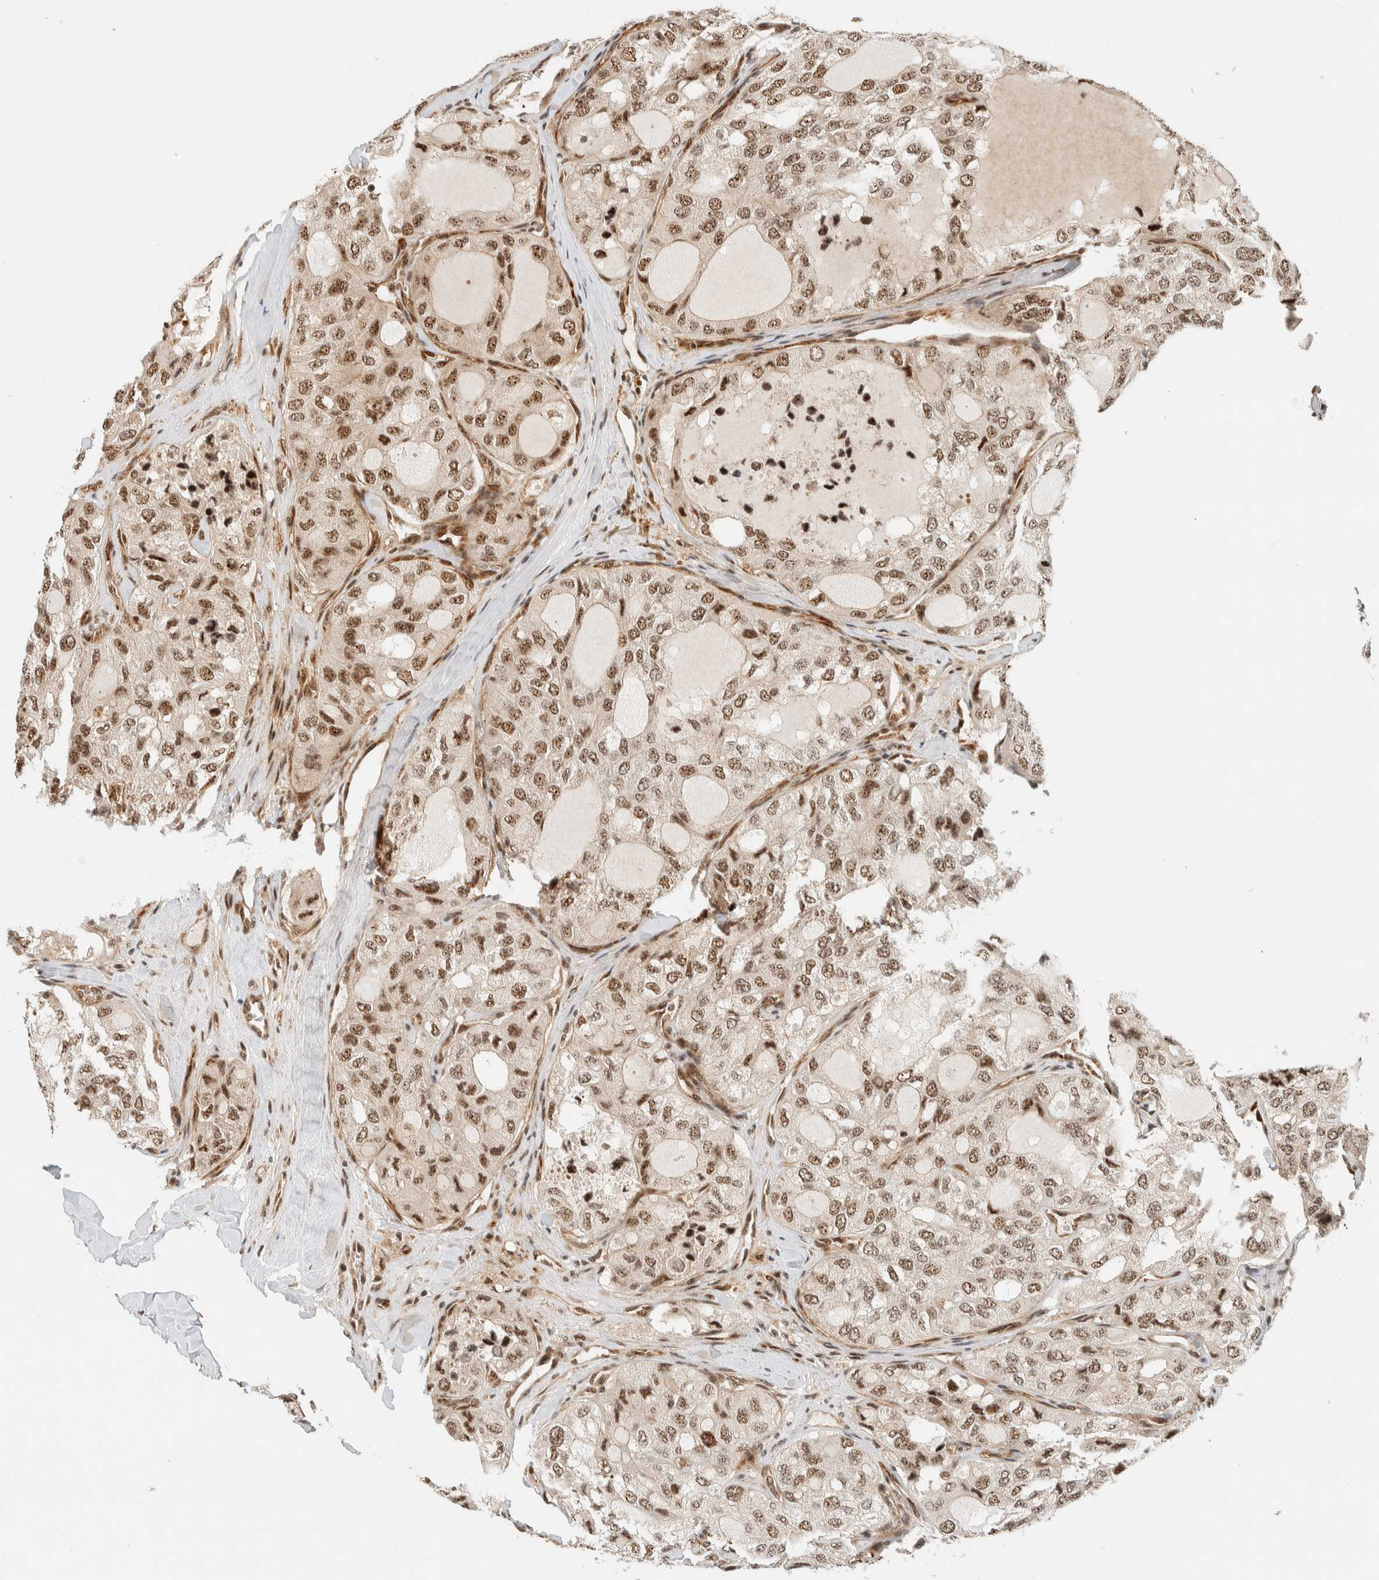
{"staining": {"intensity": "moderate", "quantity": ">75%", "location": "nuclear"}, "tissue": "thyroid cancer", "cell_type": "Tumor cells", "image_type": "cancer", "snomed": [{"axis": "morphology", "description": "Follicular adenoma carcinoma, NOS"}, {"axis": "topography", "description": "Thyroid gland"}], "caption": "This is a micrograph of immunohistochemistry staining of thyroid follicular adenoma carcinoma, which shows moderate positivity in the nuclear of tumor cells.", "gene": "SIK1", "patient": {"sex": "male", "age": 75}}